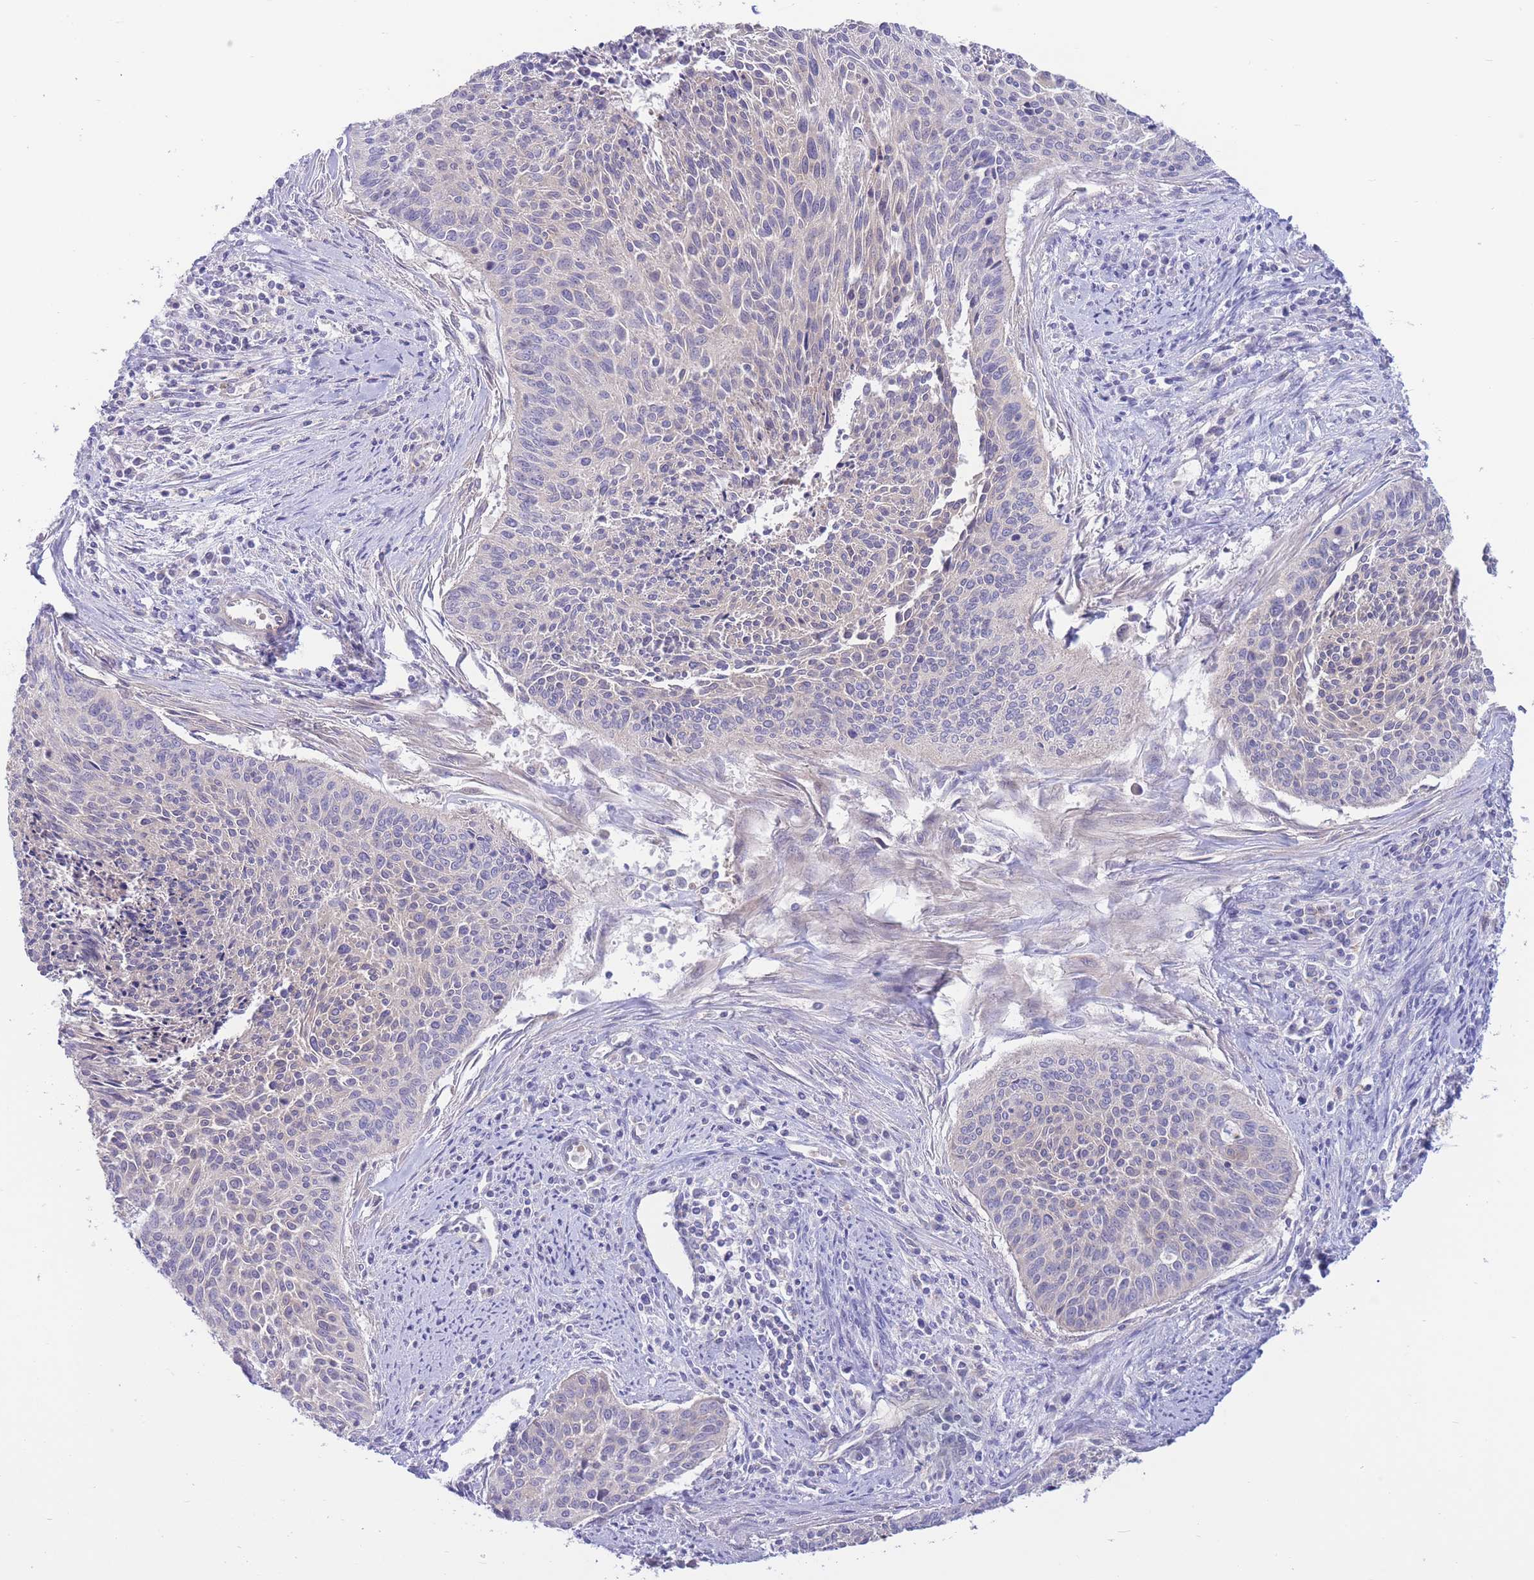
{"staining": {"intensity": "moderate", "quantity": "<25%", "location": "cytoplasmic/membranous"}, "tissue": "cervical cancer", "cell_type": "Tumor cells", "image_type": "cancer", "snomed": [{"axis": "morphology", "description": "Squamous cell carcinoma, NOS"}, {"axis": "topography", "description": "Cervix"}], "caption": "This is a histology image of immunohistochemistry (IHC) staining of cervical cancer, which shows moderate positivity in the cytoplasmic/membranous of tumor cells.", "gene": "ALS2CL", "patient": {"sex": "female", "age": 55}}